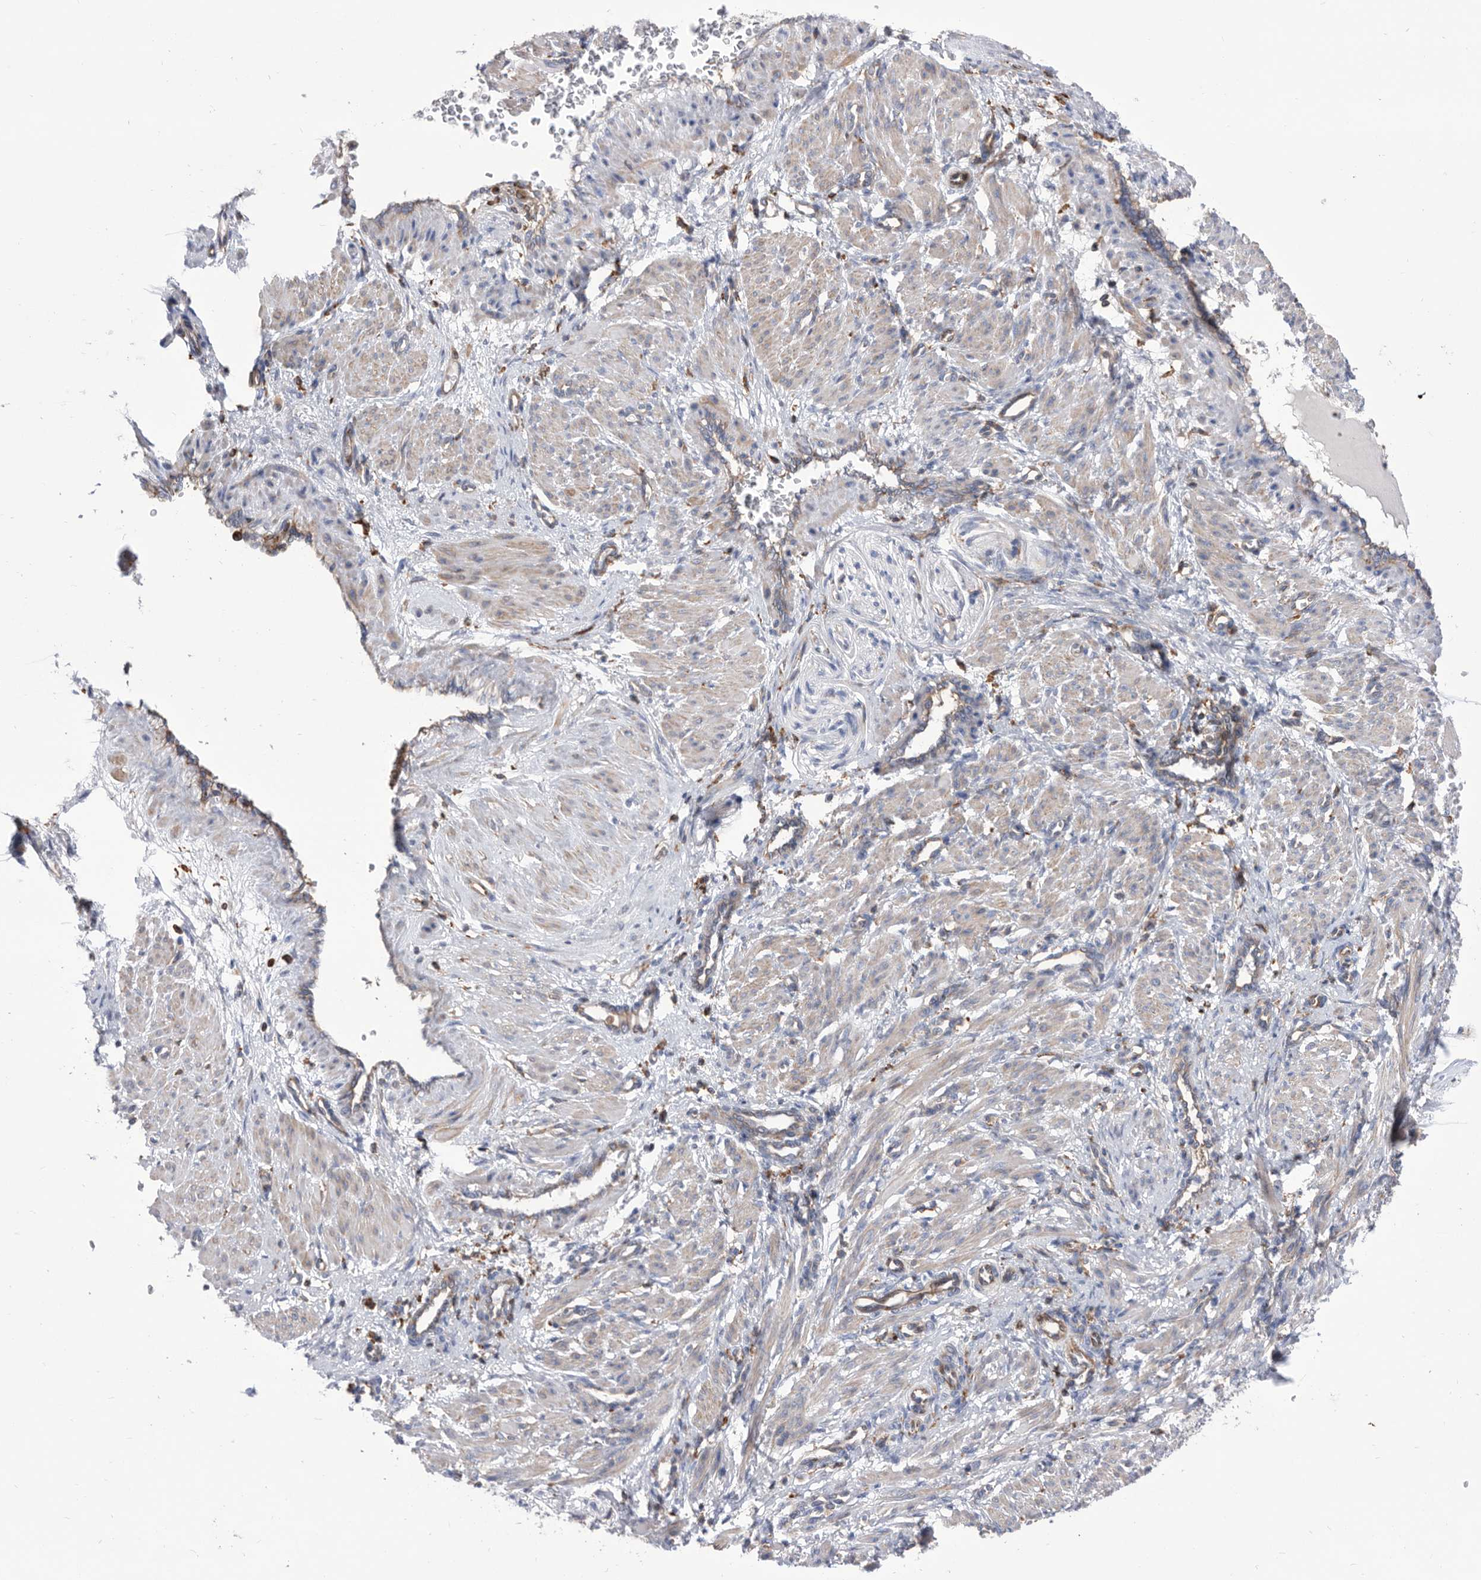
{"staining": {"intensity": "weak", "quantity": "<25%", "location": "cytoplasmic/membranous"}, "tissue": "smooth muscle", "cell_type": "Smooth muscle cells", "image_type": "normal", "snomed": [{"axis": "morphology", "description": "Normal tissue, NOS"}, {"axis": "topography", "description": "Endometrium"}], "caption": "Immunohistochemistry of normal smooth muscle reveals no expression in smooth muscle cells.", "gene": "SMG7", "patient": {"sex": "female", "age": 33}}